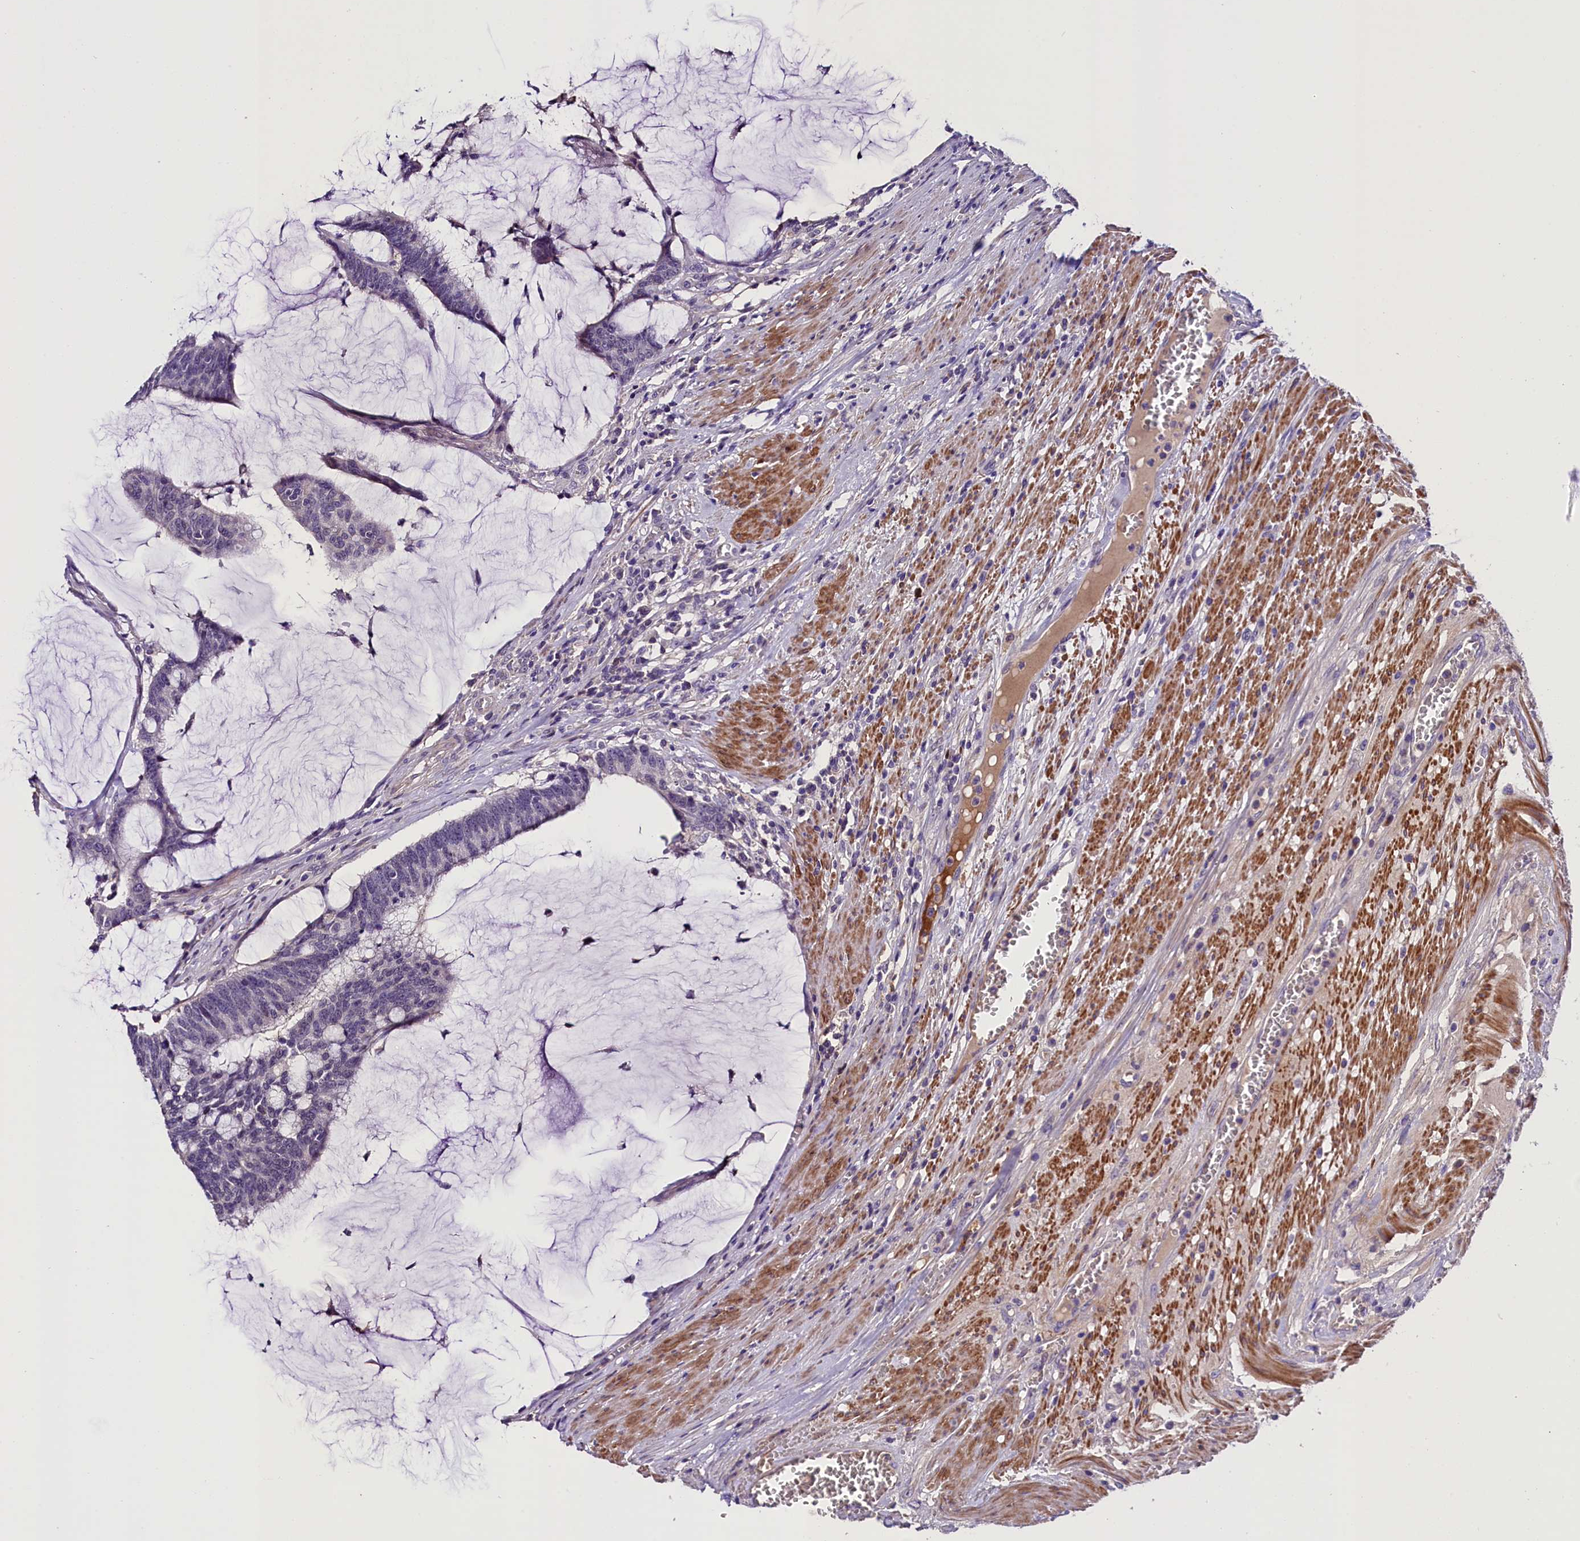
{"staining": {"intensity": "negative", "quantity": "none", "location": "none"}, "tissue": "colorectal cancer", "cell_type": "Tumor cells", "image_type": "cancer", "snomed": [{"axis": "morphology", "description": "Adenocarcinoma, NOS"}, {"axis": "topography", "description": "Rectum"}], "caption": "Immunohistochemical staining of human colorectal adenocarcinoma demonstrates no significant expression in tumor cells.", "gene": "MEX3B", "patient": {"sex": "female", "age": 77}}